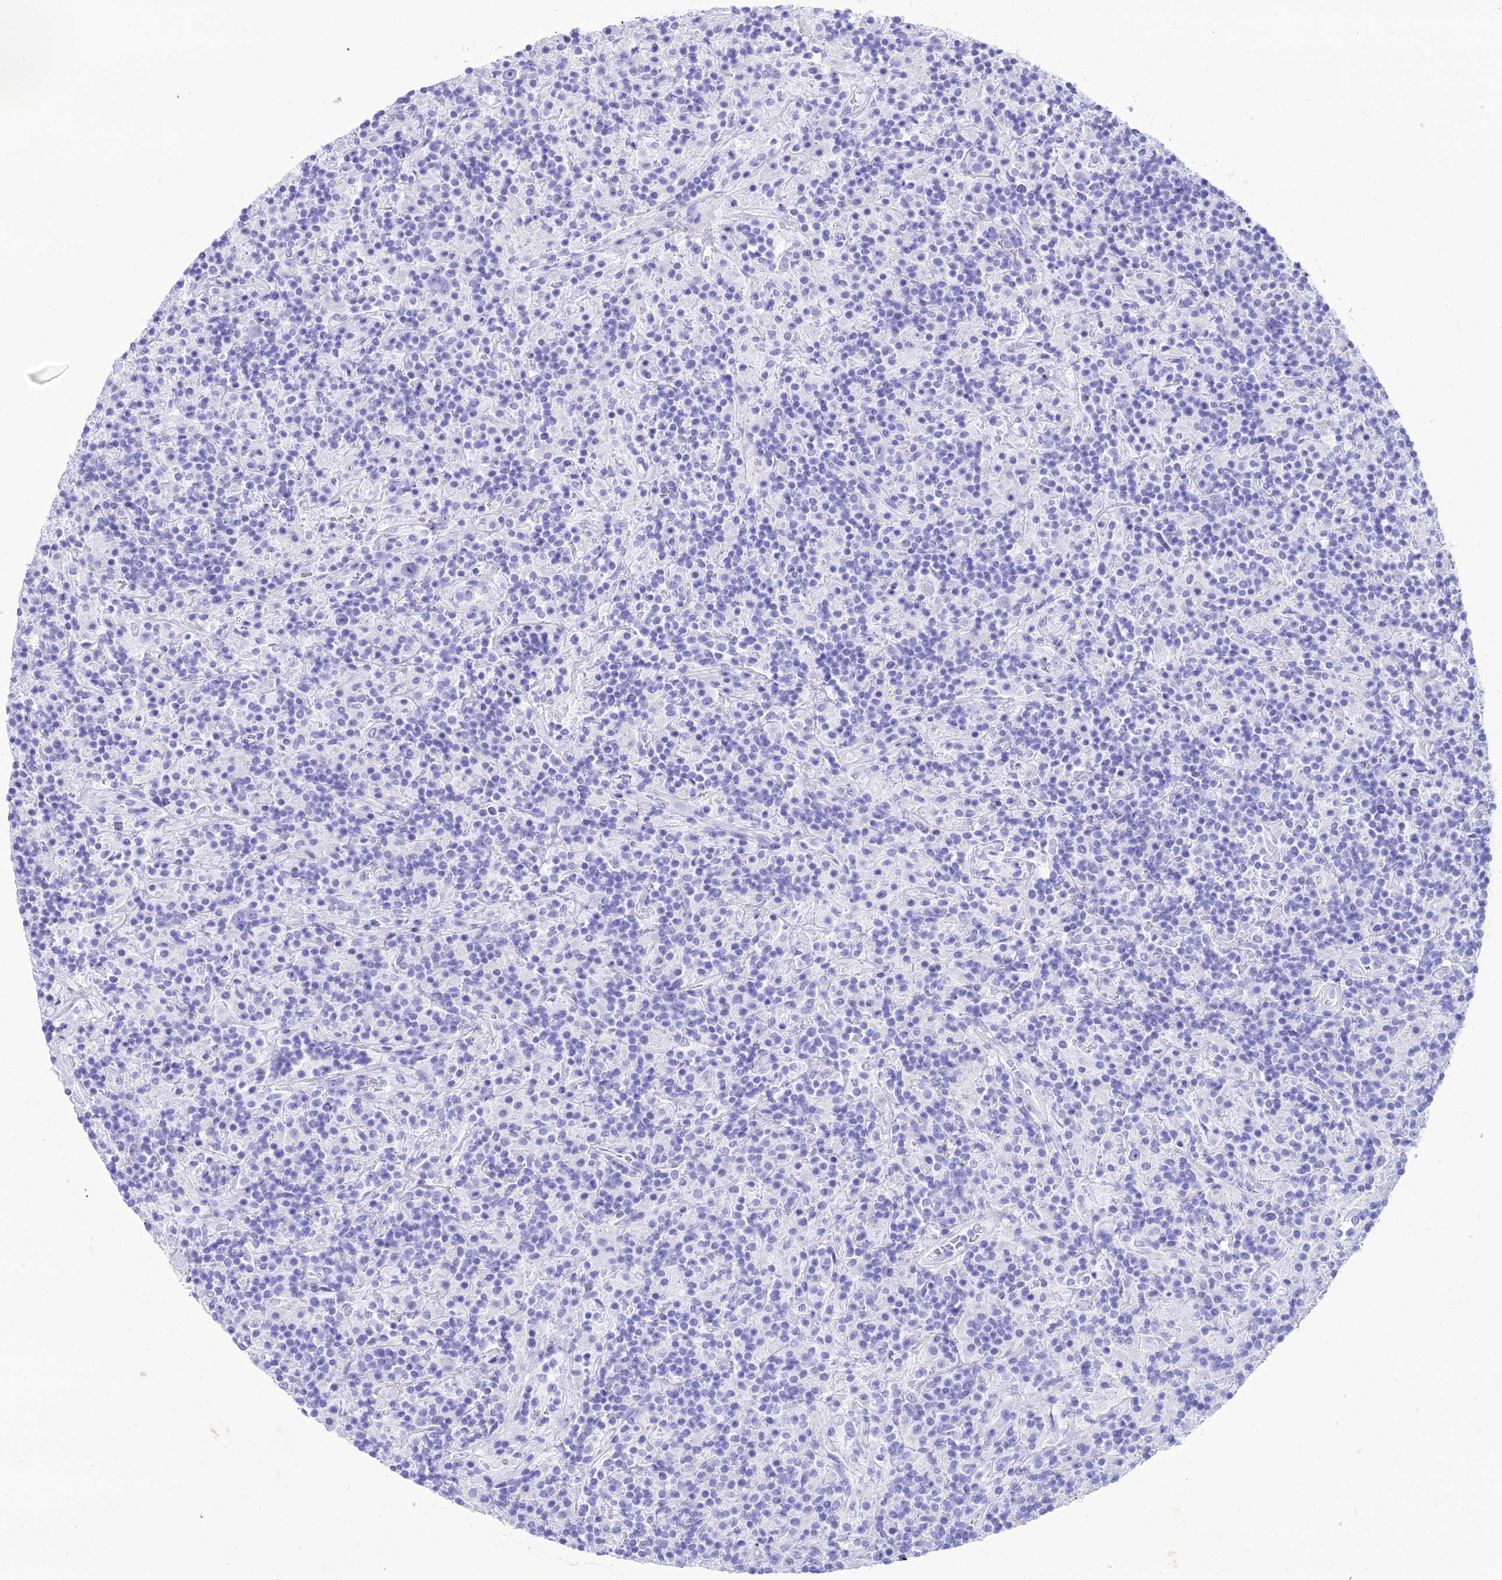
{"staining": {"intensity": "negative", "quantity": "none", "location": "none"}, "tissue": "lymphoma", "cell_type": "Tumor cells", "image_type": "cancer", "snomed": [{"axis": "morphology", "description": "Hodgkin's disease, NOS"}, {"axis": "topography", "description": "Lymph node"}], "caption": "This is an immunohistochemistry photomicrograph of human Hodgkin's disease. There is no positivity in tumor cells.", "gene": "PNMA5", "patient": {"sex": "male", "age": 70}}